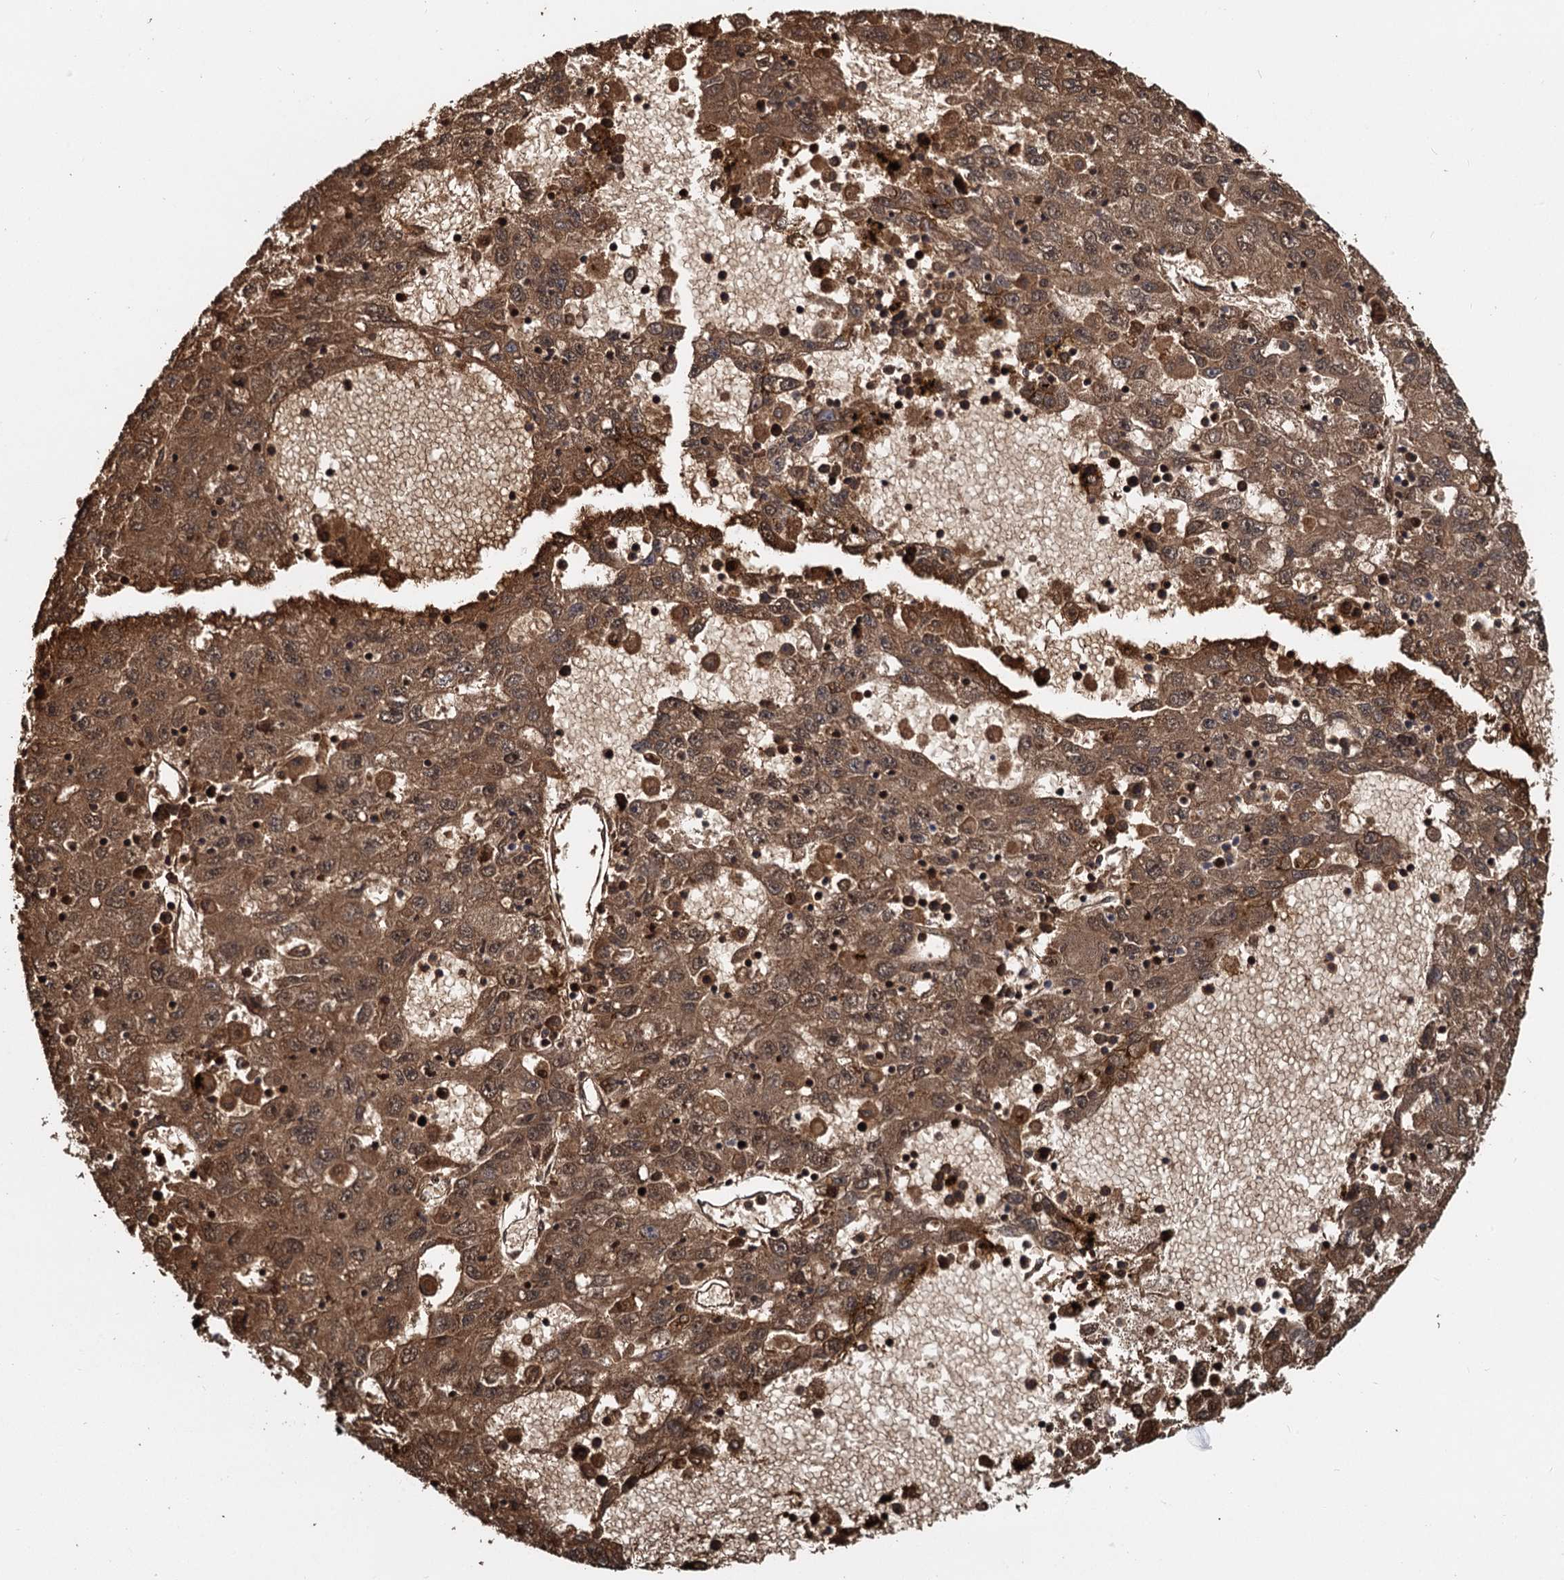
{"staining": {"intensity": "moderate", "quantity": ">75%", "location": "cytoplasmic/membranous,nuclear"}, "tissue": "liver cancer", "cell_type": "Tumor cells", "image_type": "cancer", "snomed": [{"axis": "morphology", "description": "Carcinoma, Hepatocellular, NOS"}, {"axis": "topography", "description": "Liver"}], "caption": "Liver cancer (hepatocellular carcinoma) stained with a brown dye exhibits moderate cytoplasmic/membranous and nuclear positive positivity in about >75% of tumor cells.", "gene": "FANCI", "patient": {"sex": "male", "age": 49}}